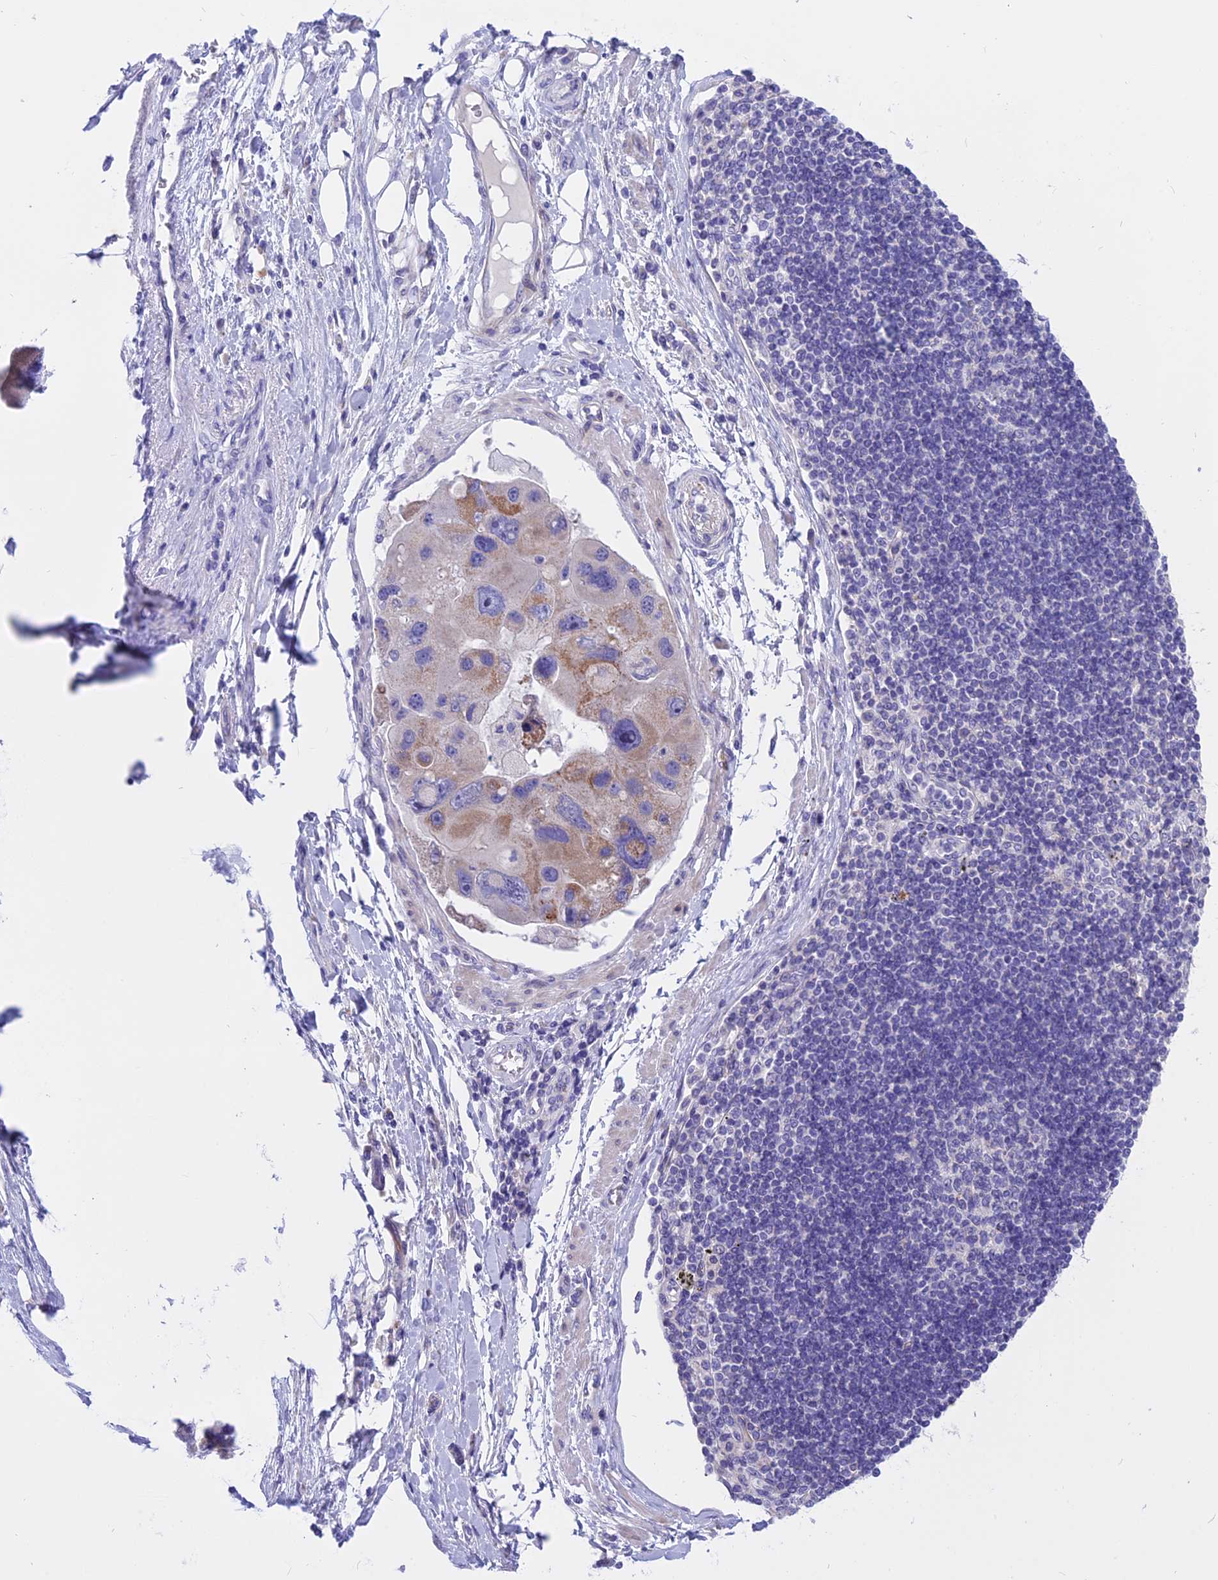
{"staining": {"intensity": "moderate", "quantity": "<25%", "location": "cytoplasmic/membranous"}, "tissue": "lung cancer", "cell_type": "Tumor cells", "image_type": "cancer", "snomed": [{"axis": "morphology", "description": "Adenocarcinoma, NOS"}, {"axis": "topography", "description": "Lung"}], "caption": "Tumor cells reveal low levels of moderate cytoplasmic/membranous staining in about <25% of cells in human lung adenocarcinoma. (Brightfield microscopy of DAB IHC at high magnification).", "gene": "TMEM138", "patient": {"sex": "female", "age": 54}}